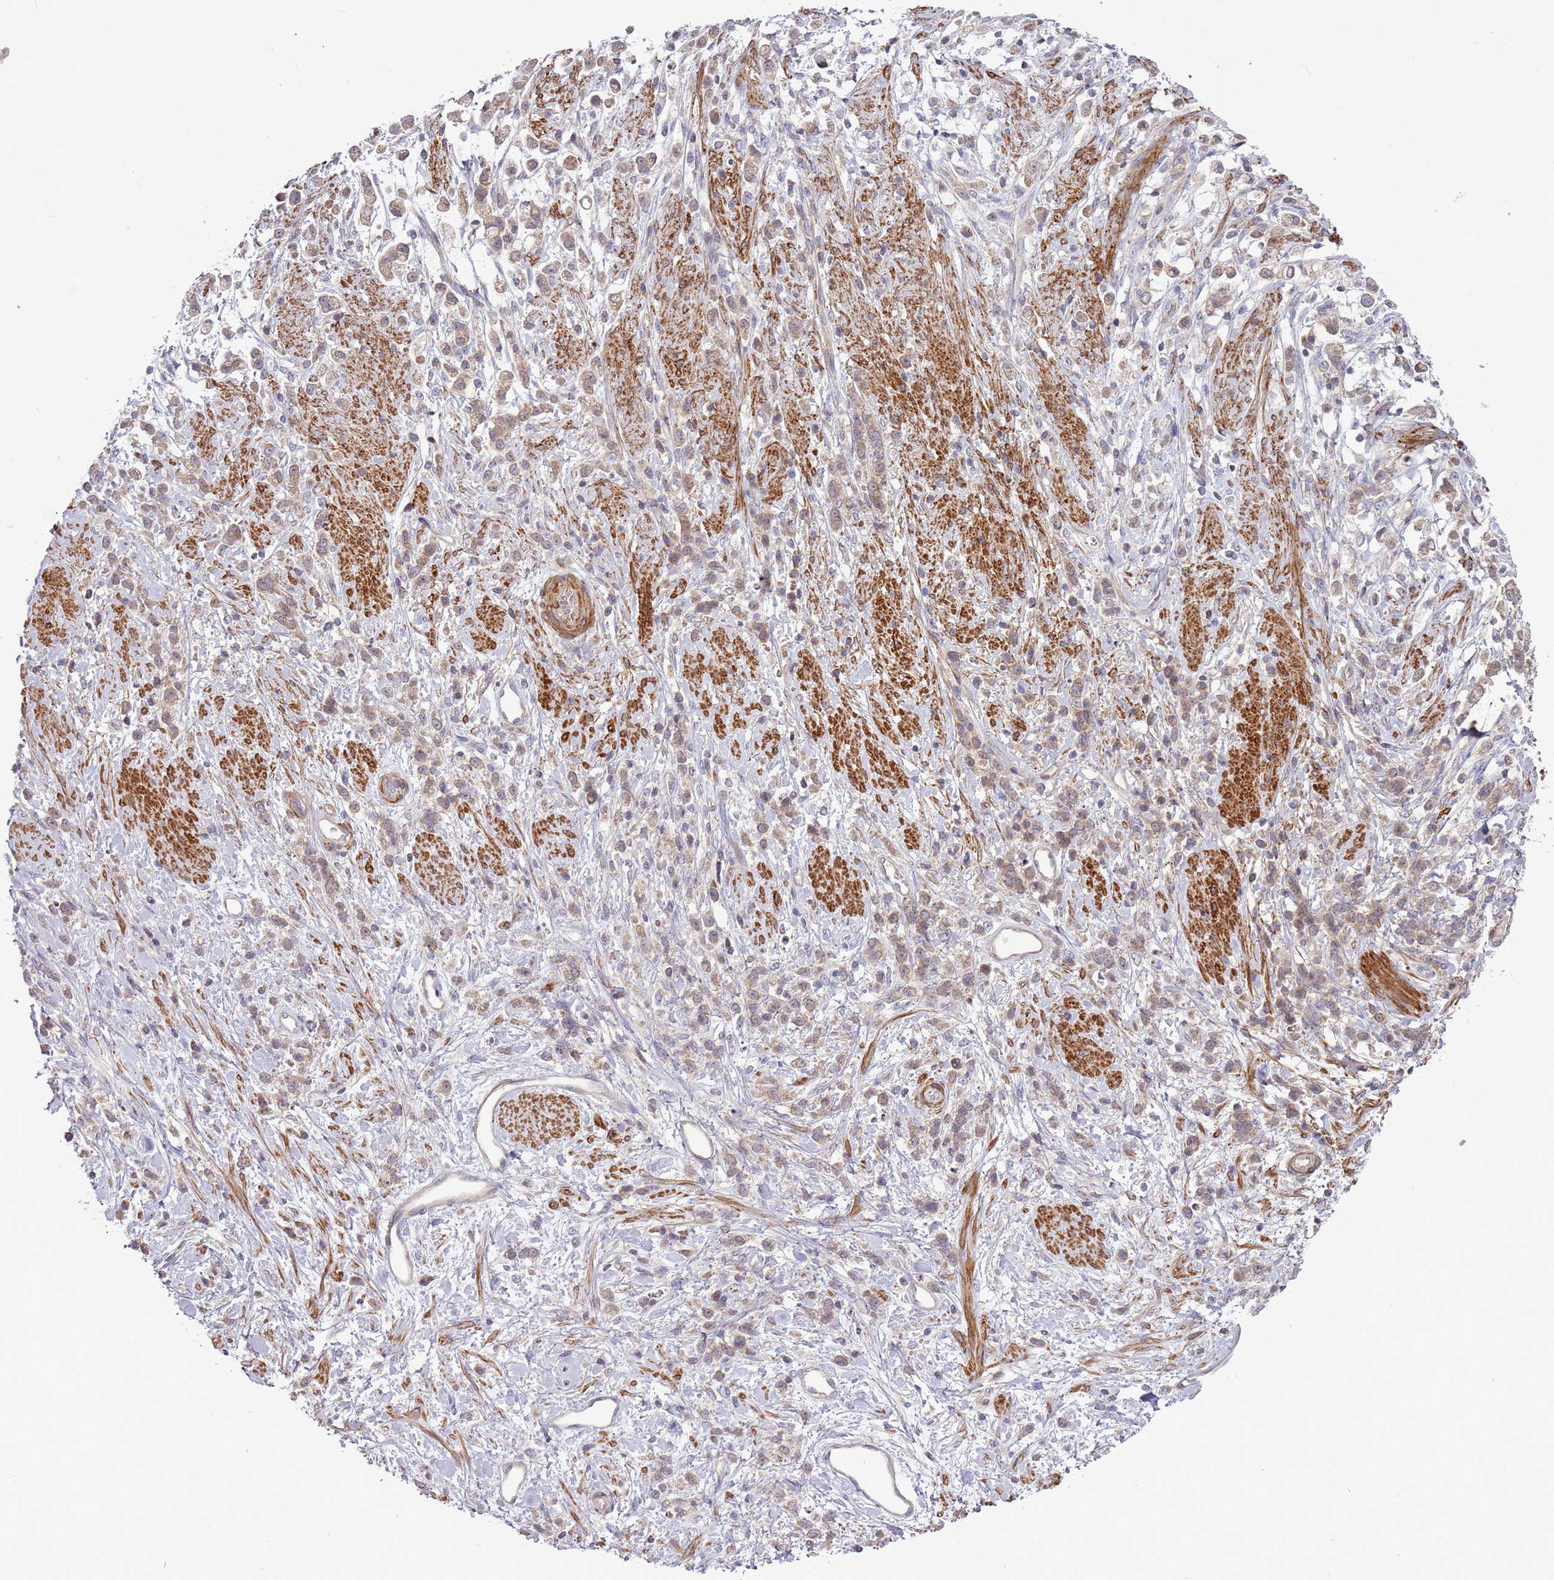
{"staining": {"intensity": "weak", "quantity": "25%-75%", "location": "cytoplasmic/membranous"}, "tissue": "stomach cancer", "cell_type": "Tumor cells", "image_type": "cancer", "snomed": [{"axis": "morphology", "description": "Adenocarcinoma, NOS"}, {"axis": "topography", "description": "Stomach"}], "caption": "A high-resolution image shows immunohistochemistry (IHC) staining of stomach adenocarcinoma, which shows weak cytoplasmic/membranous positivity in about 25%-75% of tumor cells.", "gene": "DTD2", "patient": {"sex": "female", "age": 60}}